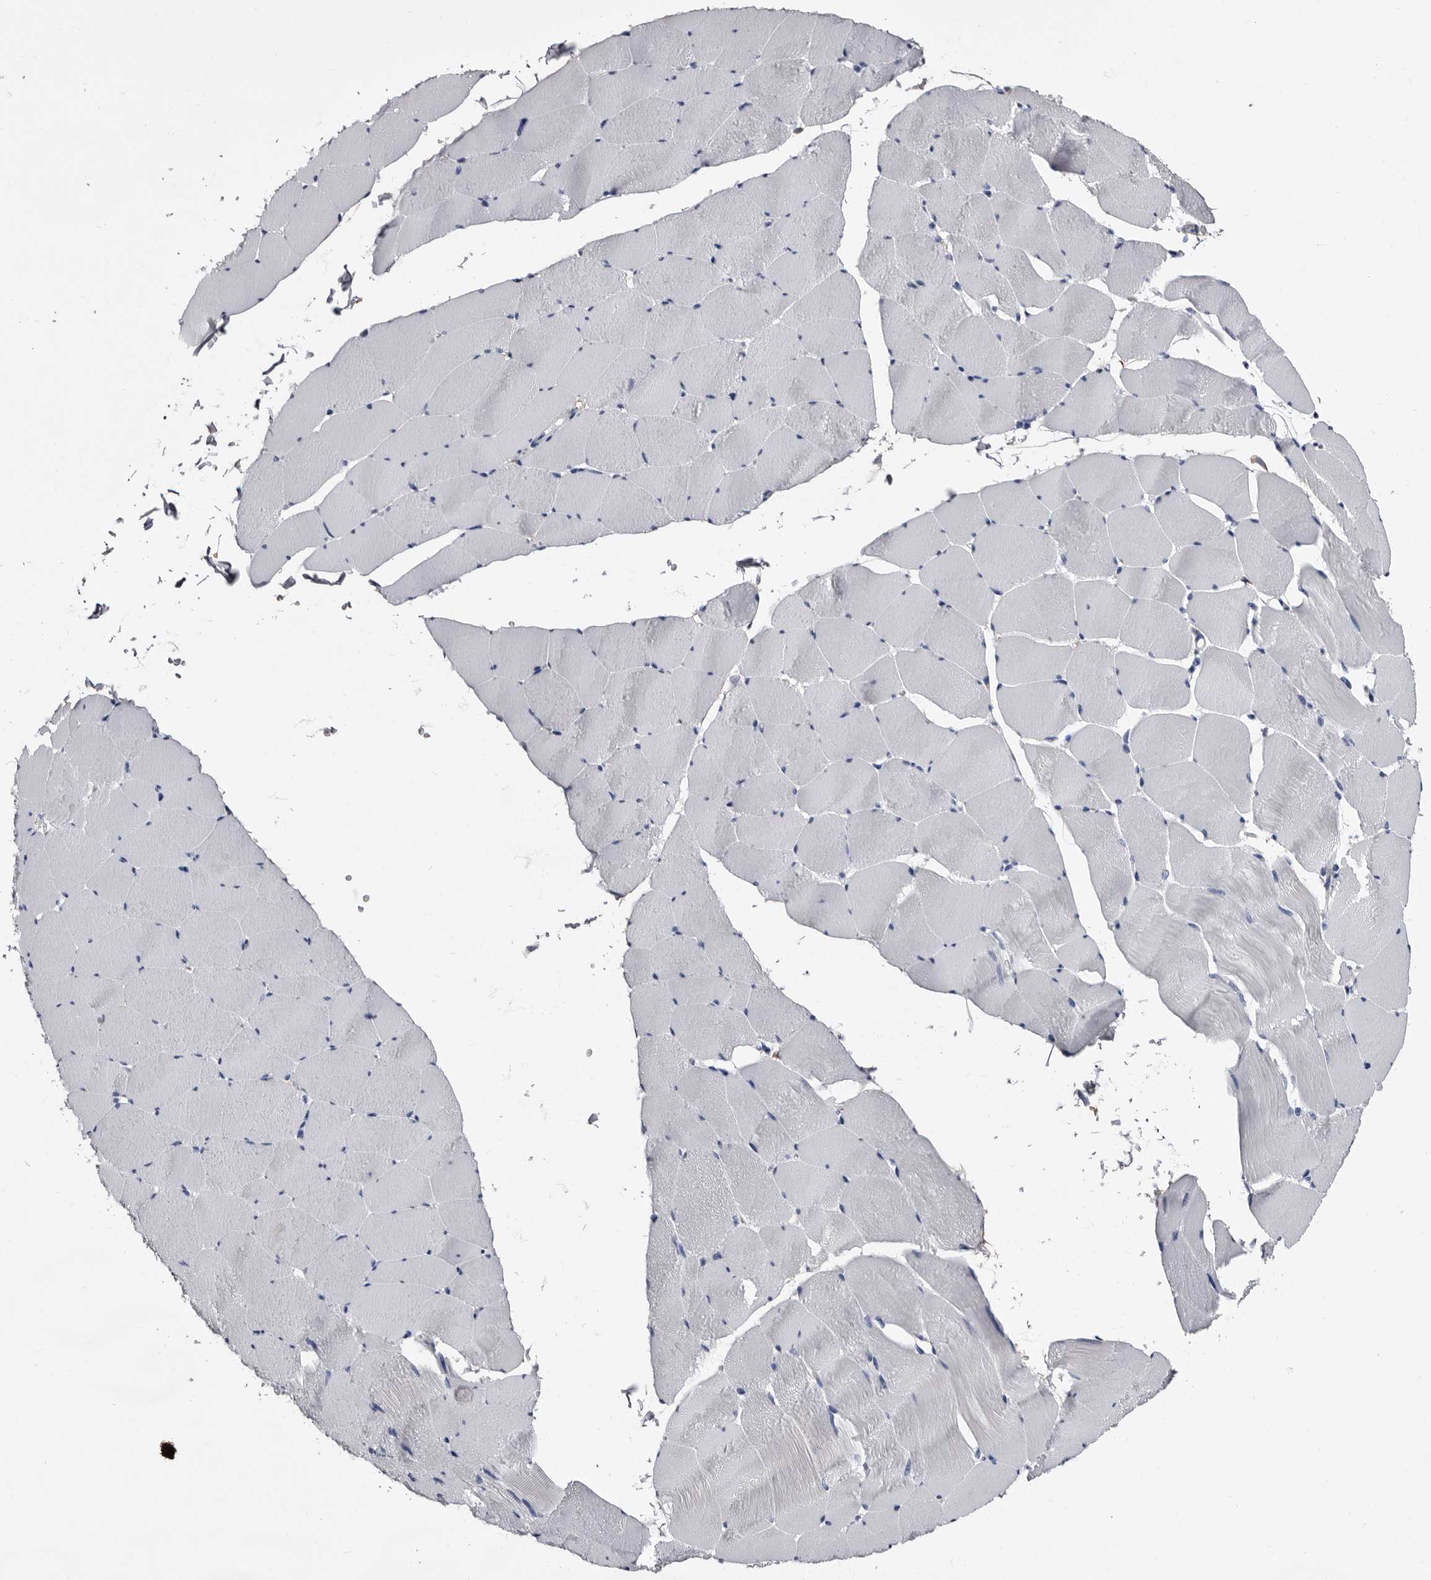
{"staining": {"intensity": "negative", "quantity": "none", "location": "none"}, "tissue": "skeletal muscle", "cell_type": "Myocytes", "image_type": "normal", "snomed": [{"axis": "morphology", "description": "Normal tissue, NOS"}, {"axis": "topography", "description": "Skeletal muscle"}], "caption": "A high-resolution micrograph shows IHC staining of benign skeletal muscle, which shows no significant positivity in myocytes.", "gene": "EPB41L3", "patient": {"sex": "male", "age": 62}}